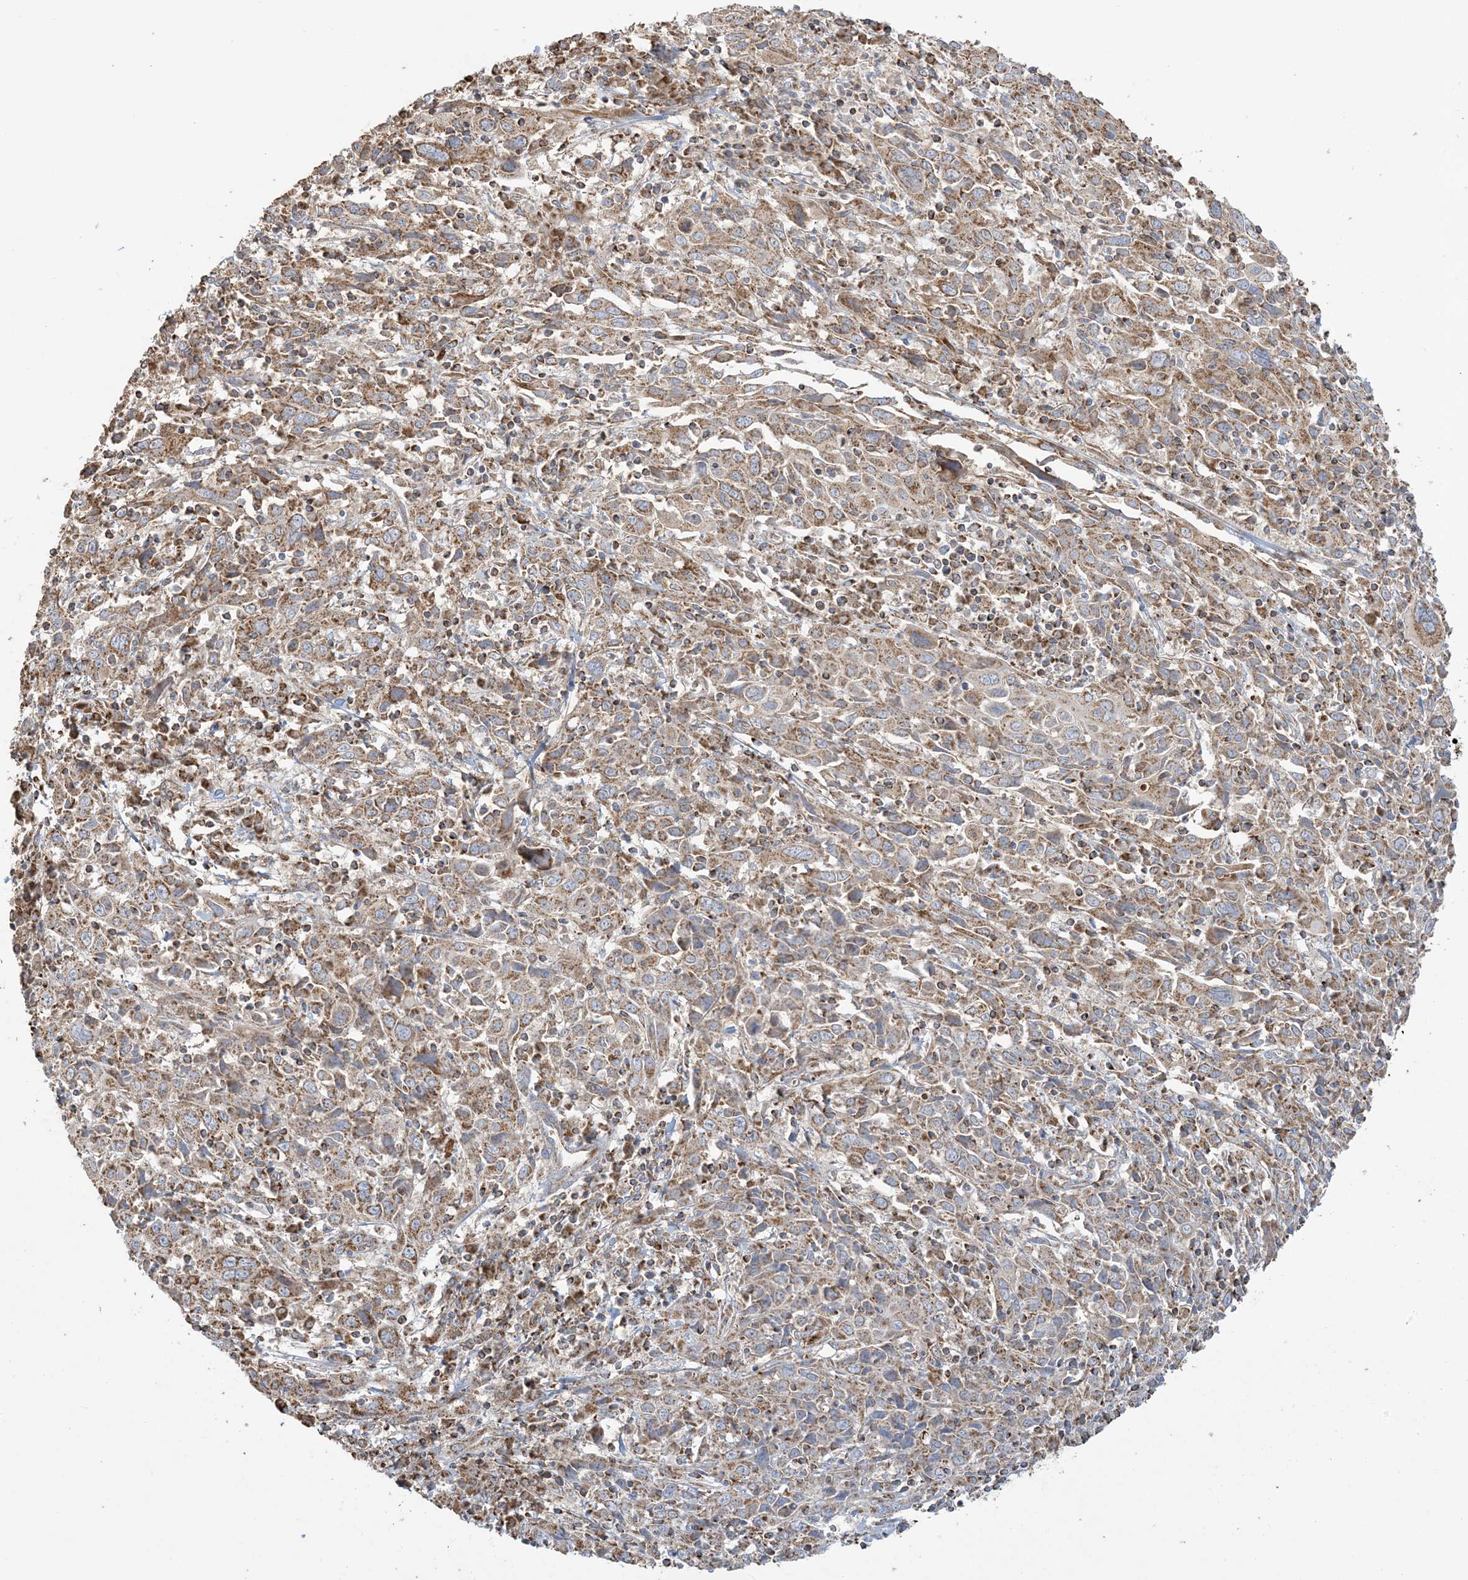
{"staining": {"intensity": "moderate", "quantity": ">75%", "location": "cytoplasmic/membranous"}, "tissue": "cervical cancer", "cell_type": "Tumor cells", "image_type": "cancer", "snomed": [{"axis": "morphology", "description": "Squamous cell carcinoma, NOS"}, {"axis": "topography", "description": "Cervix"}], "caption": "This is a micrograph of IHC staining of cervical cancer (squamous cell carcinoma), which shows moderate staining in the cytoplasmic/membranous of tumor cells.", "gene": "AGA", "patient": {"sex": "female", "age": 46}}